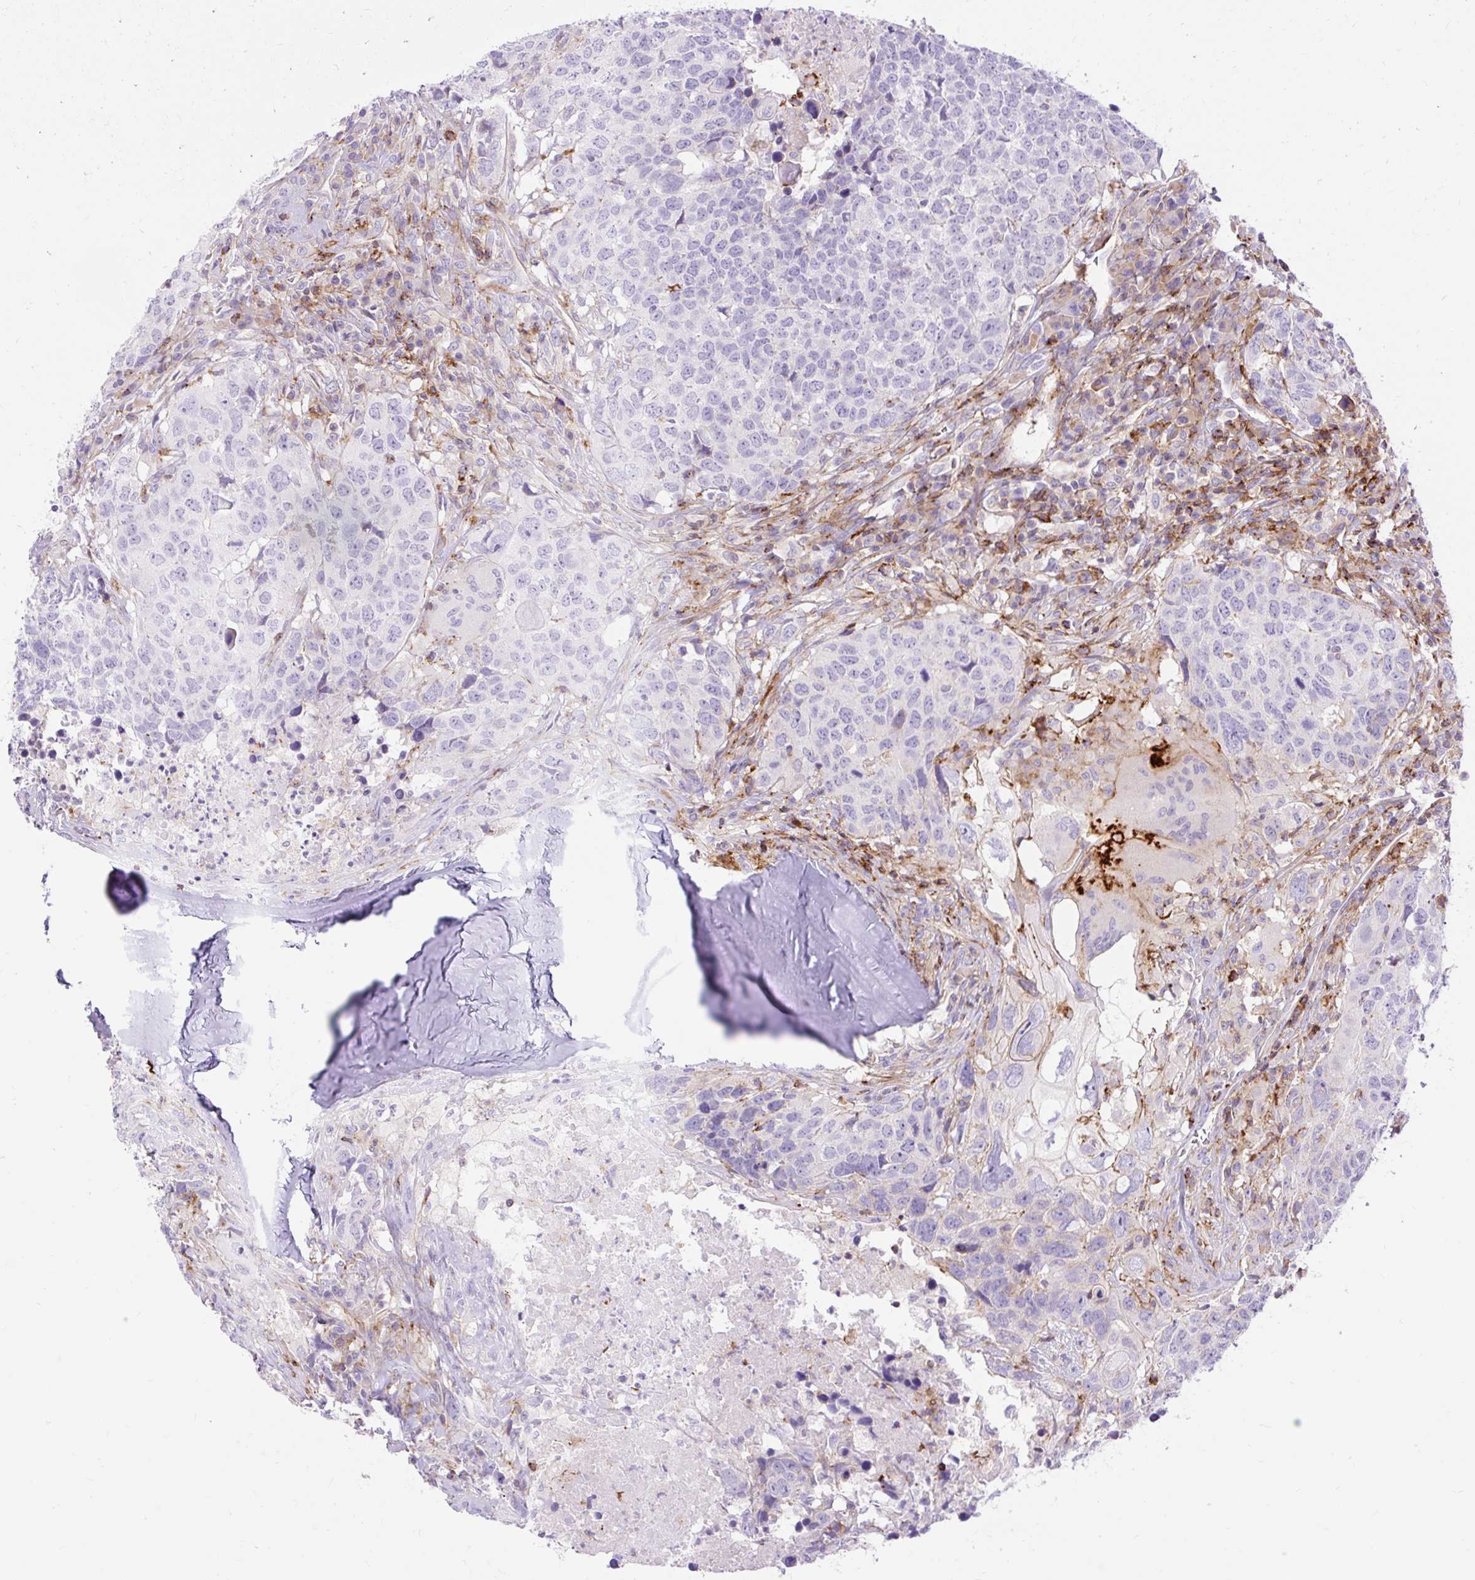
{"staining": {"intensity": "negative", "quantity": "none", "location": "none"}, "tissue": "head and neck cancer", "cell_type": "Tumor cells", "image_type": "cancer", "snomed": [{"axis": "morphology", "description": "Normal tissue, NOS"}, {"axis": "morphology", "description": "Squamous cell carcinoma, NOS"}, {"axis": "topography", "description": "Skeletal muscle"}, {"axis": "topography", "description": "Vascular tissue"}, {"axis": "topography", "description": "Peripheral nerve tissue"}, {"axis": "topography", "description": "Head-Neck"}], "caption": "This is a photomicrograph of IHC staining of head and neck squamous cell carcinoma, which shows no positivity in tumor cells.", "gene": "CORO7-PAM16", "patient": {"sex": "male", "age": 66}}